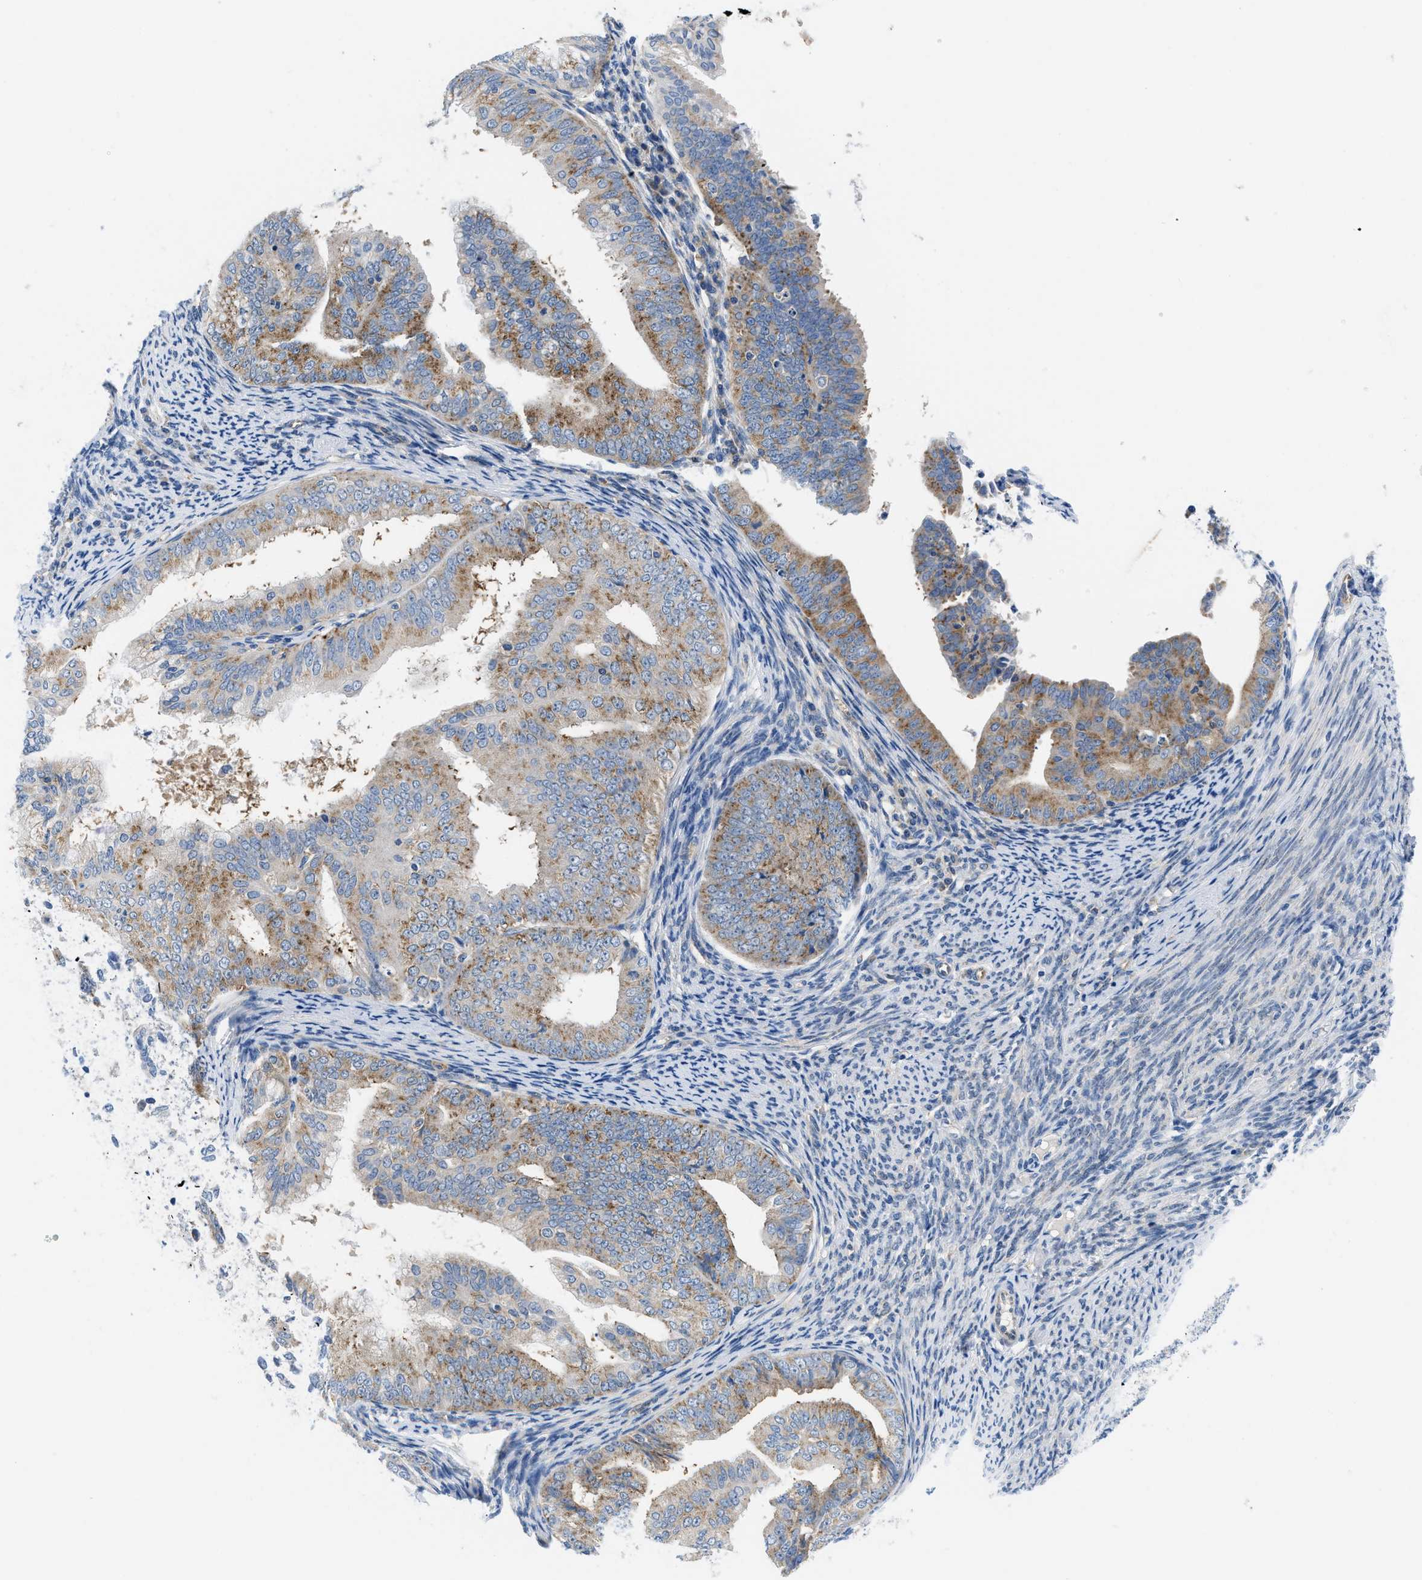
{"staining": {"intensity": "moderate", "quantity": "25%-75%", "location": "cytoplasmic/membranous"}, "tissue": "endometrial cancer", "cell_type": "Tumor cells", "image_type": "cancer", "snomed": [{"axis": "morphology", "description": "Adenocarcinoma, NOS"}, {"axis": "topography", "description": "Endometrium"}], "caption": "Adenocarcinoma (endometrial) stained with a protein marker reveals moderate staining in tumor cells.", "gene": "BNC2", "patient": {"sex": "female", "age": 63}}